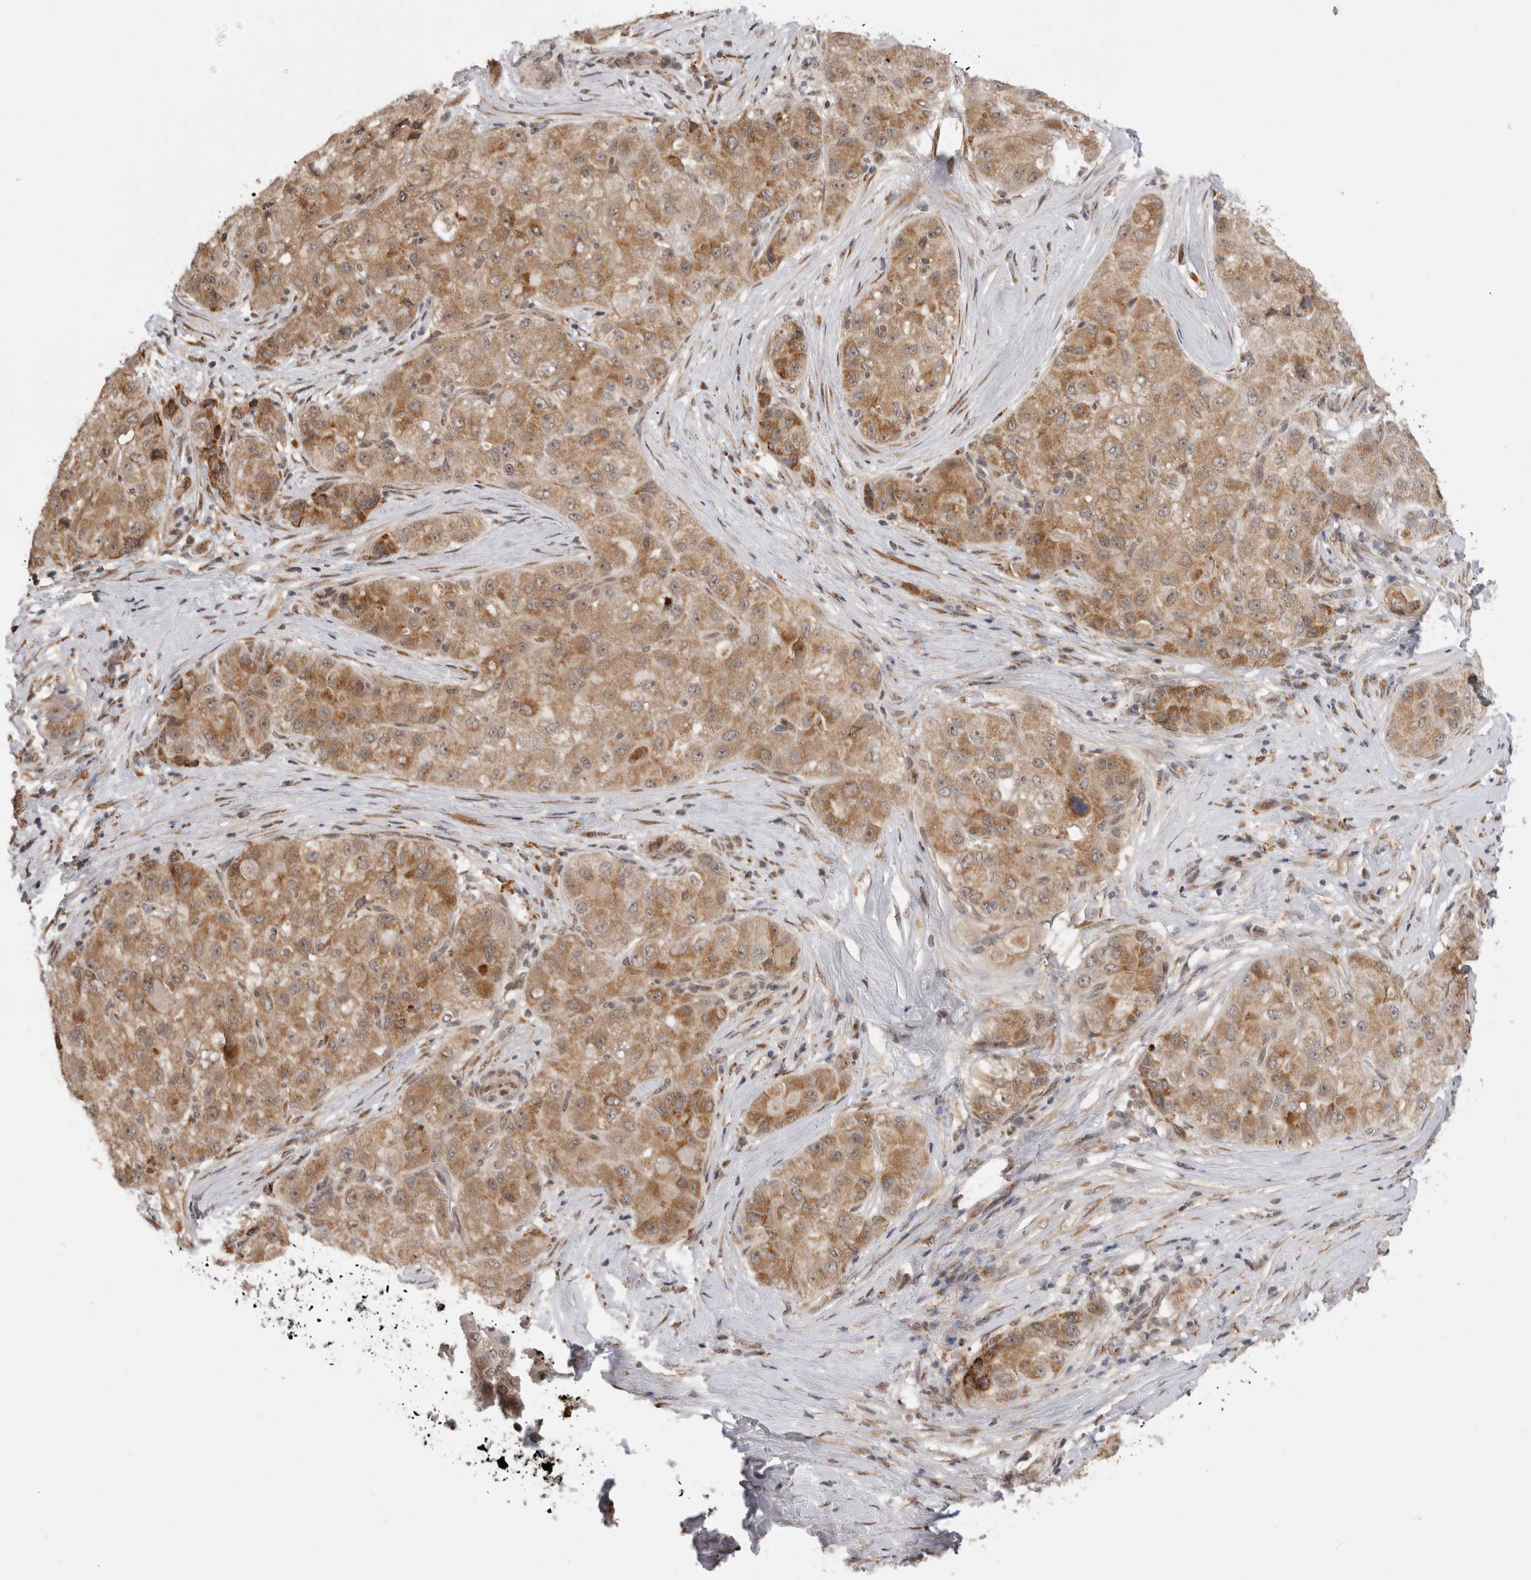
{"staining": {"intensity": "moderate", "quantity": ">75%", "location": "cytoplasmic/membranous"}, "tissue": "liver cancer", "cell_type": "Tumor cells", "image_type": "cancer", "snomed": [{"axis": "morphology", "description": "Carcinoma, Hepatocellular, NOS"}, {"axis": "topography", "description": "Liver"}], "caption": "About >75% of tumor cells in human hepatocellular carcinoma (liver) exhibit moderate cytoplasmic/membranous protein positivity as visualized by brown immunohistochemical staining.", "gene": "TMEM65", "patient": {"sex": "male", "age": 80}}